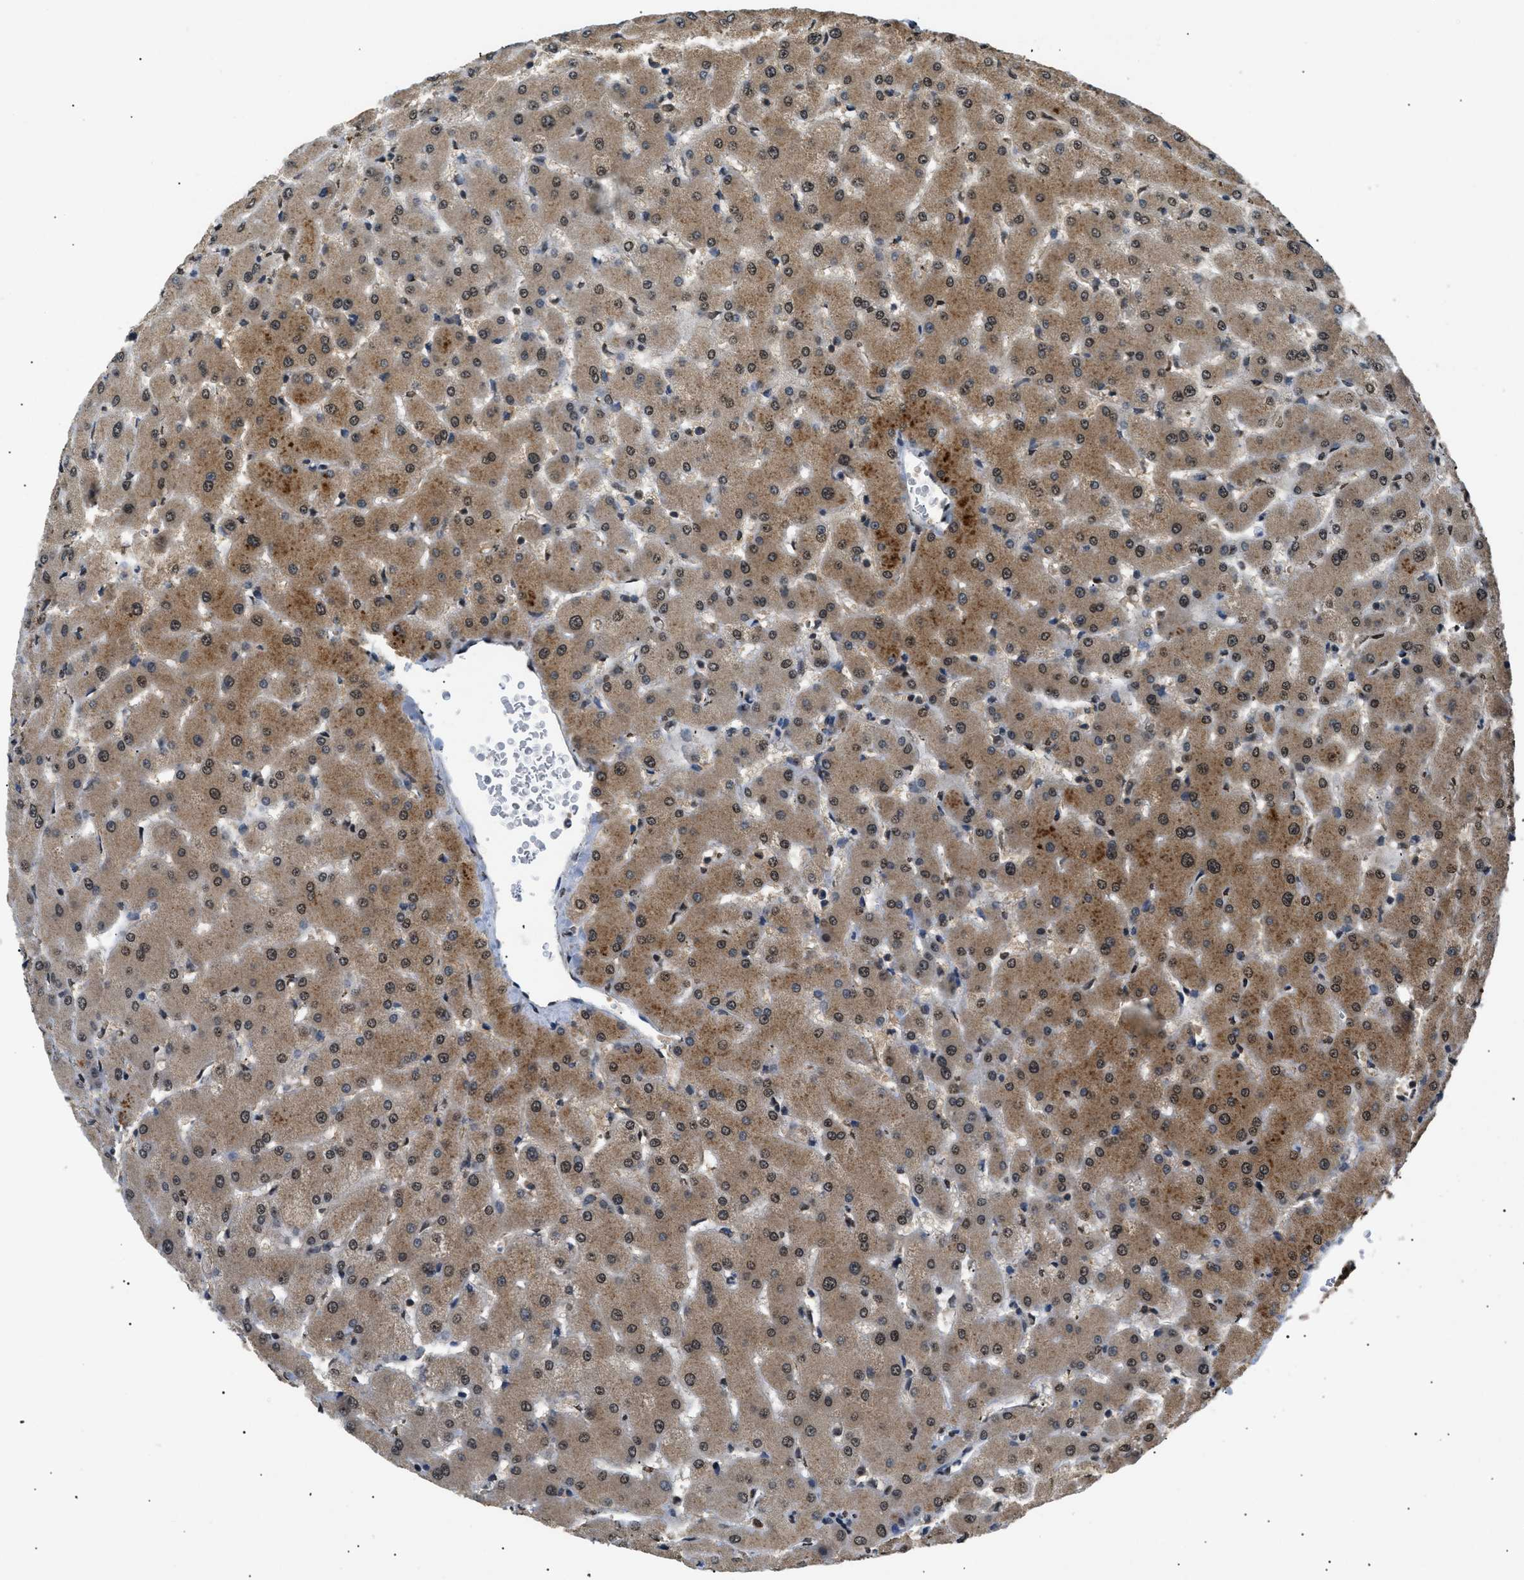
{"staining": {"intensity": "moderate", "quantity": "25%-75%", "location": "nuclear"}, "tissue": "liver", "cell_type": "Cholangiocytes", "image_type": "normal", "snomed": [{"axis": "morphology", "description": "Normal tissue, NOS"}, {"axis": "topography", "description": "Liver"}], "caption": "This histopathology image exhibits benign liver stained with immunohistochemistry (IHC) to label a protein in brown. The nuclear of cholangiocytes show moderate positivity for the protein. Nuclei are counter-stained blue.", "gene": "RBM5", "patient": {"sex": "female", "age": 63}}